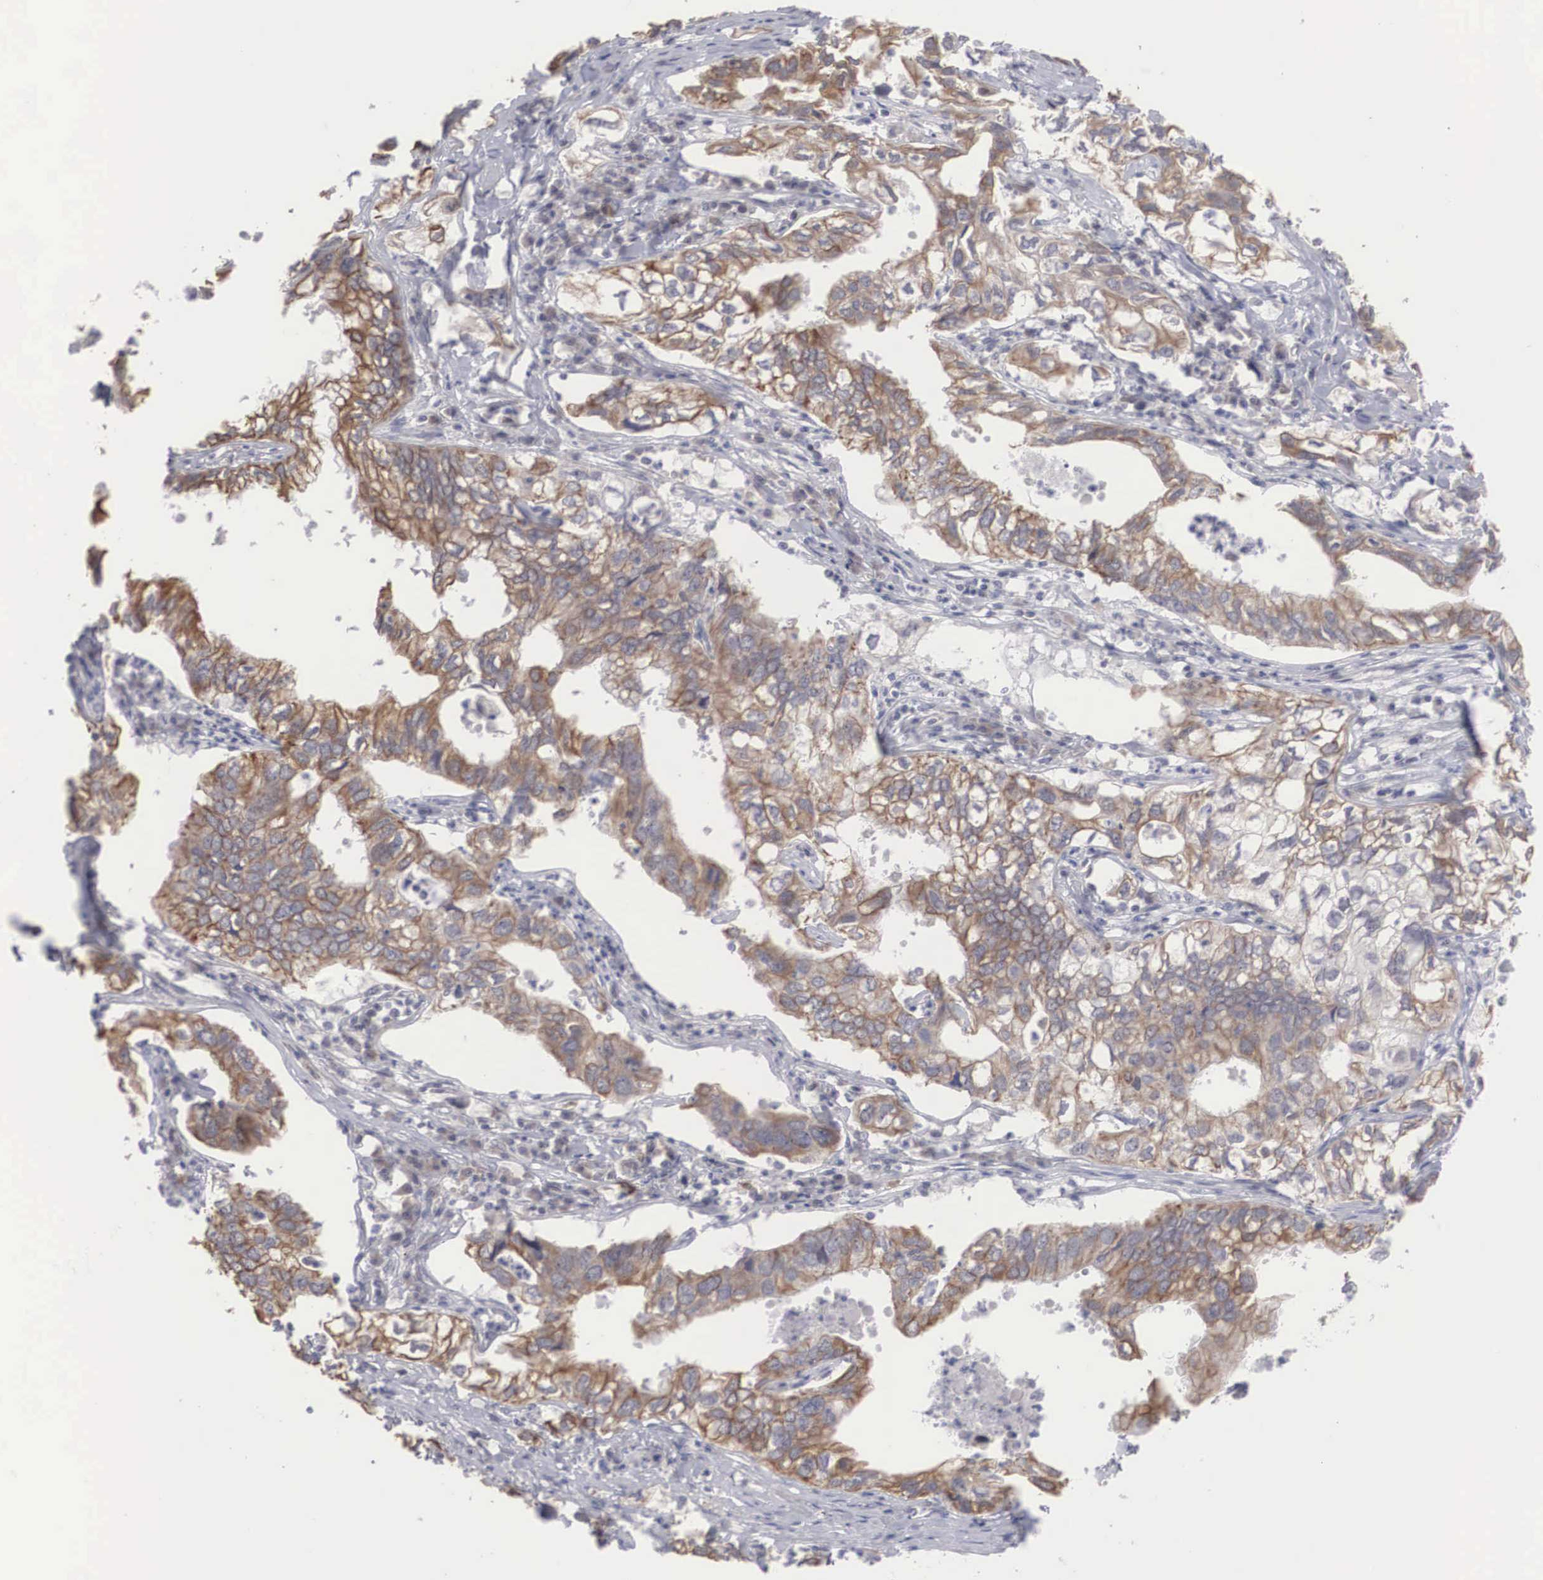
{"staining": {"intensity": "moderate", "quantity": "25%-75%", "location": "cytoplasmic/membranous"}, "tissue": "lung cancer", "cell_type": "Tumor cells", "image_type": "cancer", "snomed": [{"axis": "morphology", "description": "Adenocarcinoma, NOS"}, {"axis": "topography", "description": "Lung"}], "caption": "Lung adenocarcinoma stained with a brown dye shows moderate cytoplasmic/membranous positive positivity in about 25%-75% of tumor cells.", "gene": "WDR89", "patient": {"sex": "male", "age": 48}}